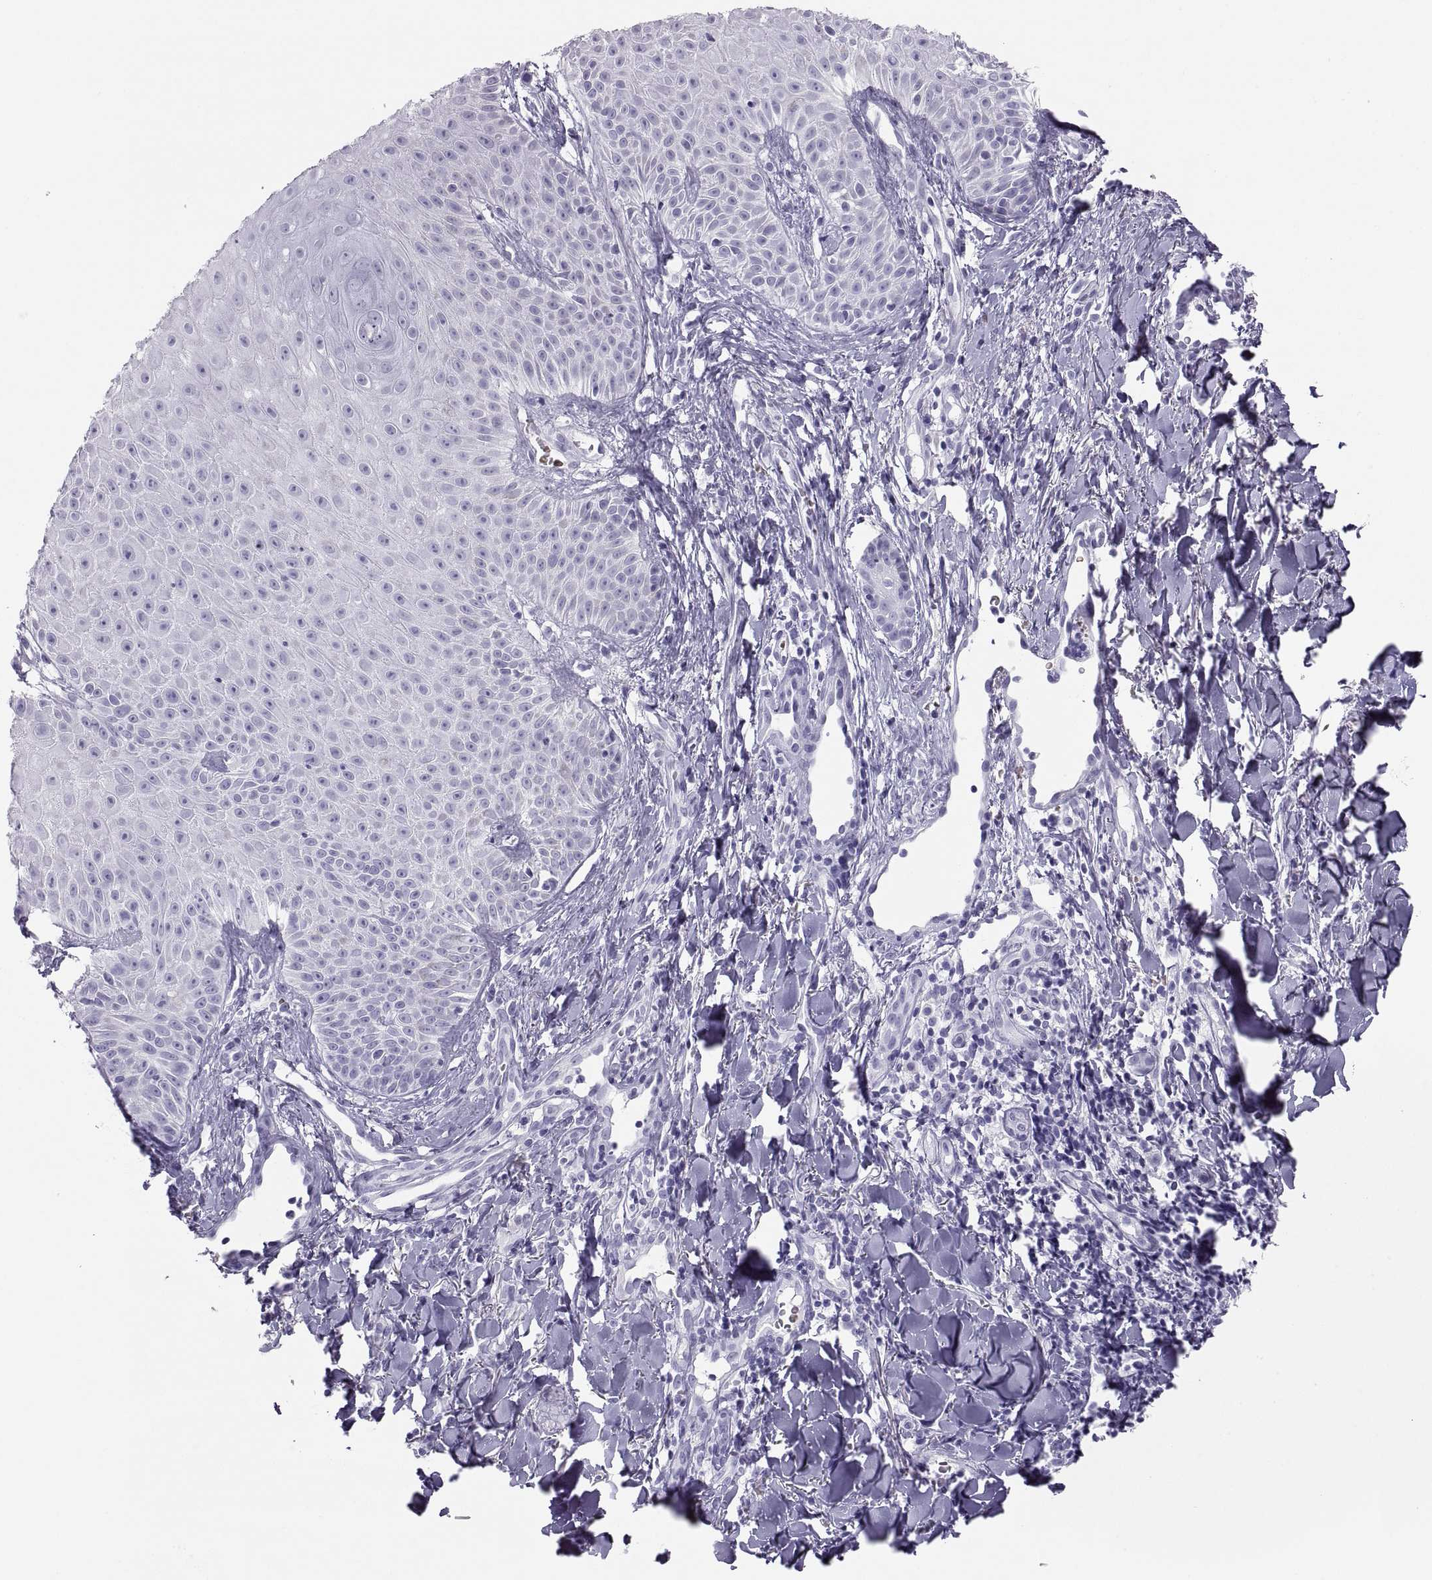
{"staining": {"intensity": "negative", "quantity": "none", "location": "none"}, "tissue": "melanoma", "cell_type": "Tumor cells", "image_type": "cancer", "snomed": [{"axis": "morphology", "description": "Malignant melanoma, NOS"}, {"axis": "topography", "description": "Skin"}], "caption": "An immunohistochemistry (IHC) histopathology image of malignant melanoma is shown. There is no staining in tumor cells of malignant melanoma.", "gene": "SEMG1", "patient": {"sex": "male", "age": 67}}